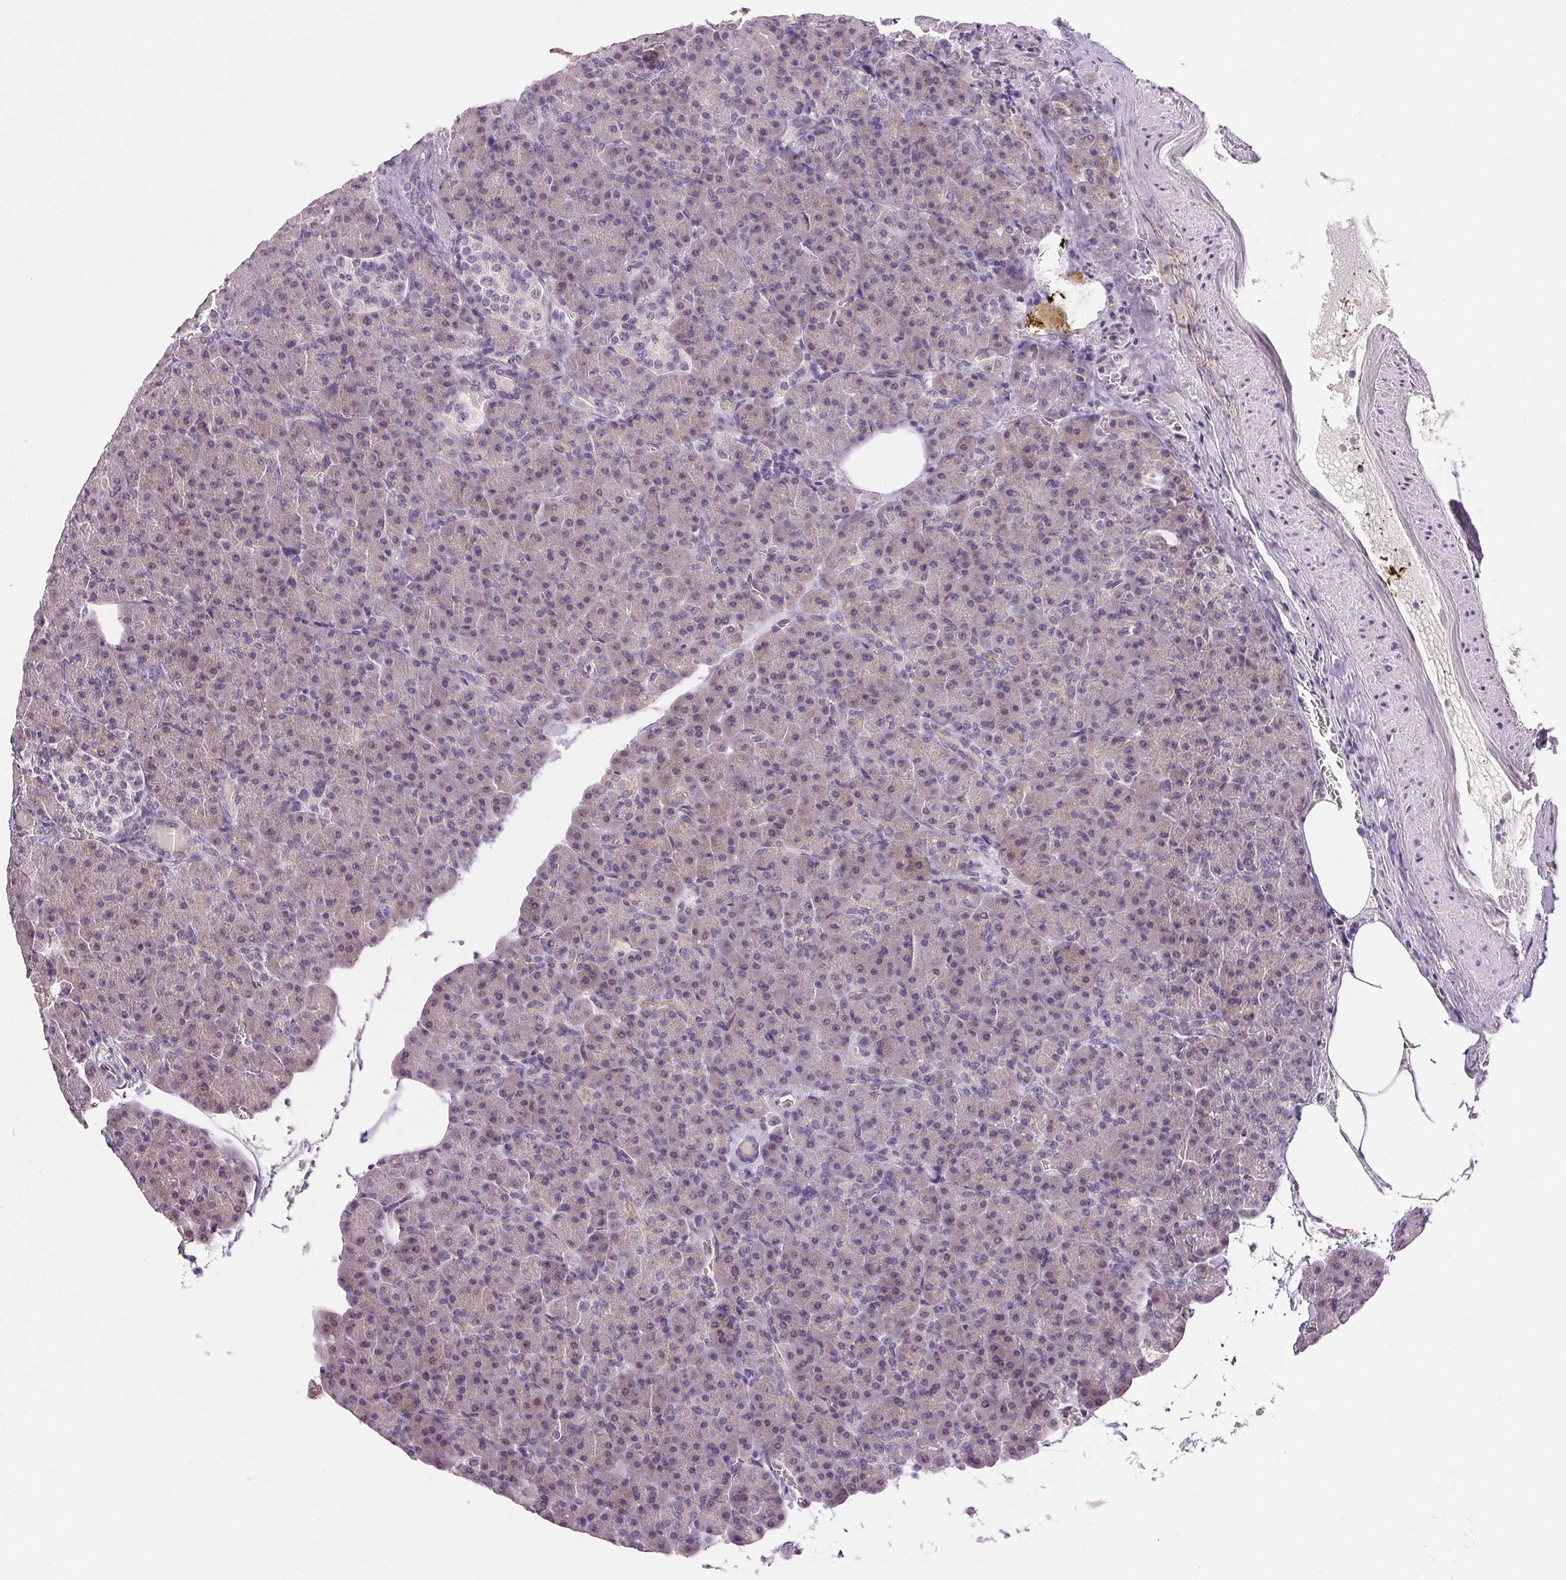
{"staining": {"intensity": "moderate", "quantity": "<25%", "location": "cytoplasmic/membranous"}, "tissue": "pancreas", "cell_type": "Exocrine glandular cells", "image_type": "normal", "snomed": [{"axis": "morphology", "description": "Normal tissue, NOS"}, {"axis": "topography", "description": "Pancreas"}], "caption": "High-magnification brightfield microscopy of normal pancreas stained with DAB (brown) and counterstained with hematoxylin (blue). exocrine glandular cells exhibit moderate cytoplasmic/membranous expression is present in about<25% of cells.", "gene": "PLCB1", "patient": {"sex": "female", "age": 74}}